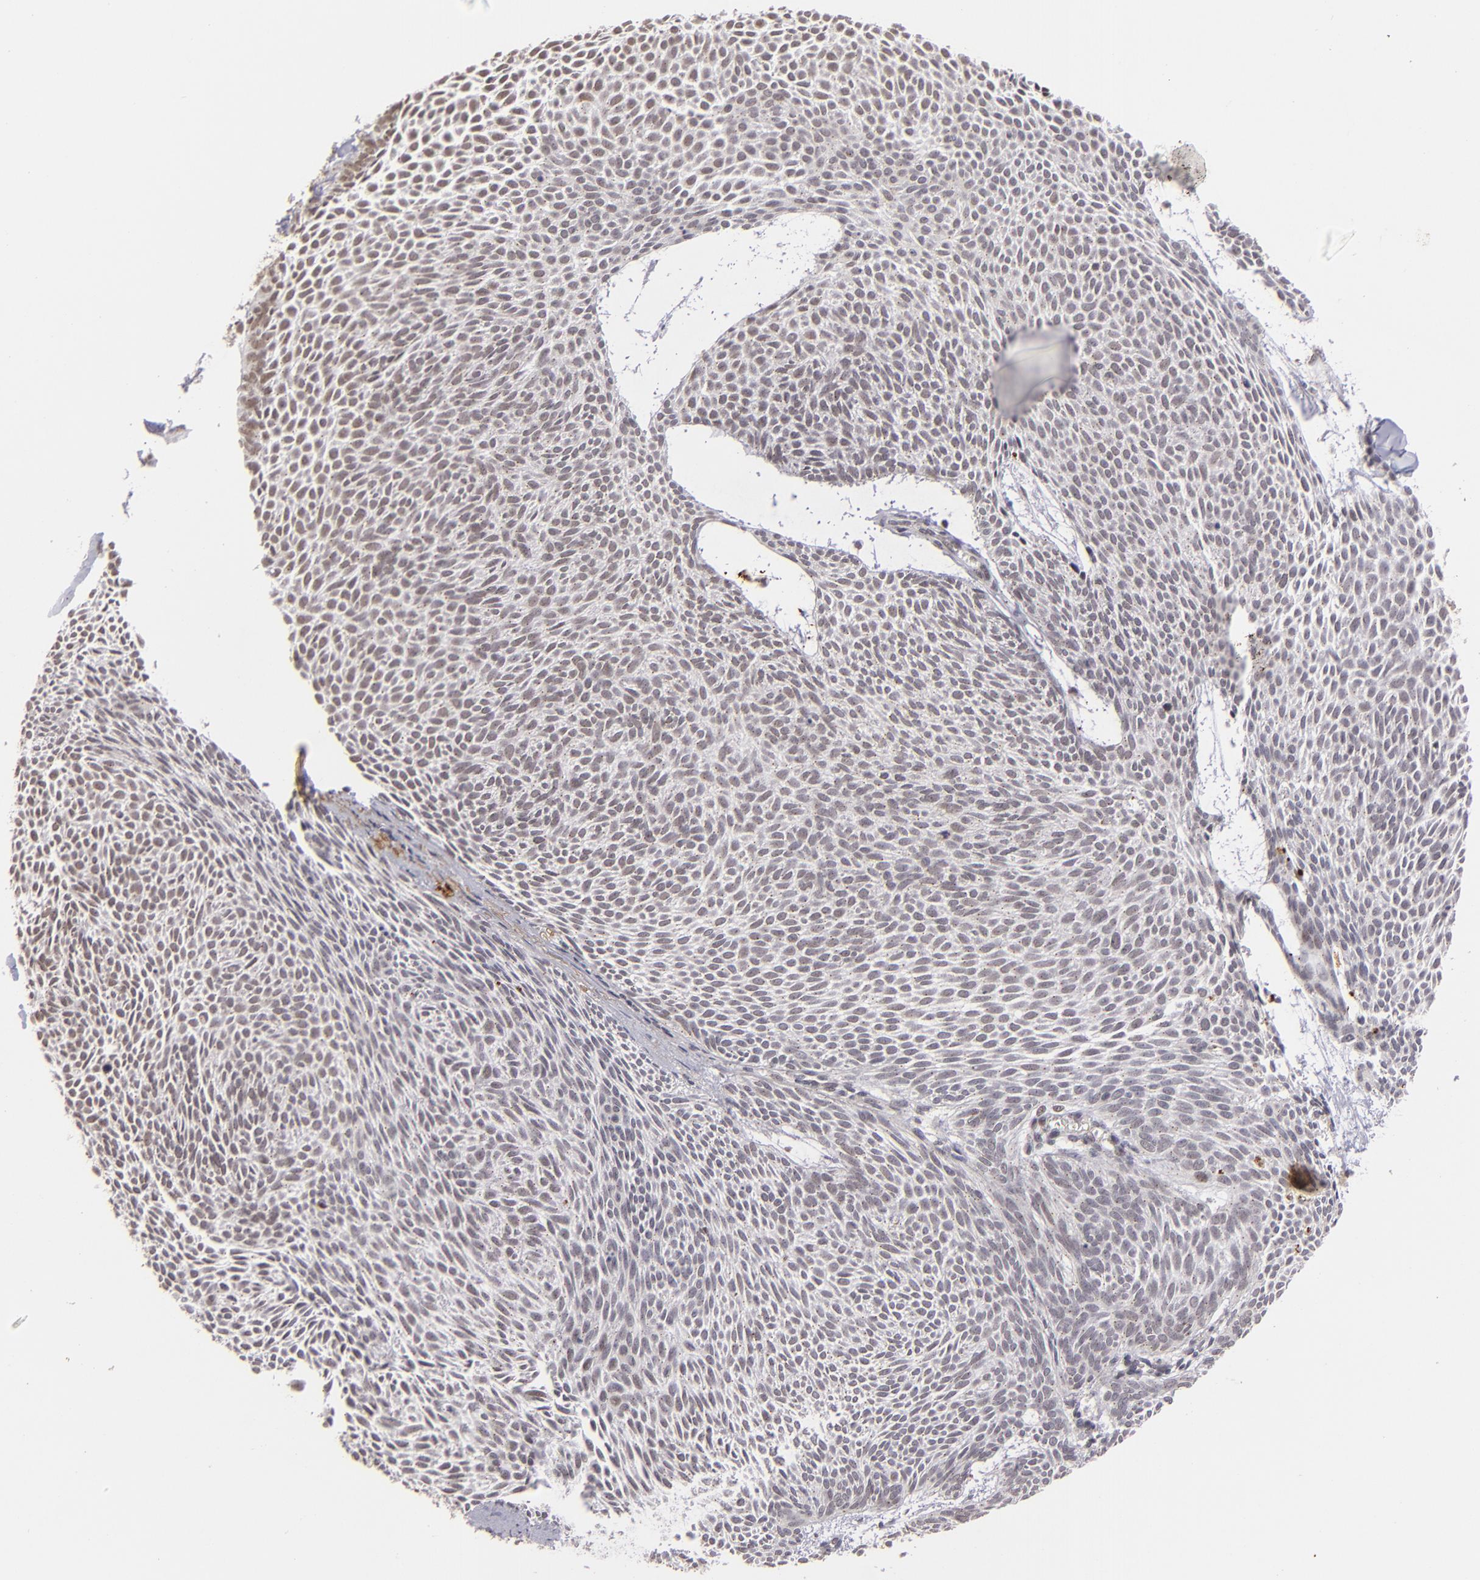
{"staining": {"intensity": "weak", "quantity": "25%-75%", "location": "nuclear"}, "tissue": "skin cancer", "cell_type": "Tumor cells", "image_type": "cancer", "snomed": [{"axis": "morphology", "description": "Basal cell carcinoma"}, {"axis": "topography", "description": "Skin"}], "caption": "The image reveals staining of skin cancer, revealing weak nuclear protein positivity (brown color) within tumor cells. (DAB IHC with brightfield microscopy, high magnification).", "gene": "RXRG", "patient": {"sex": "male", "age": 84}}